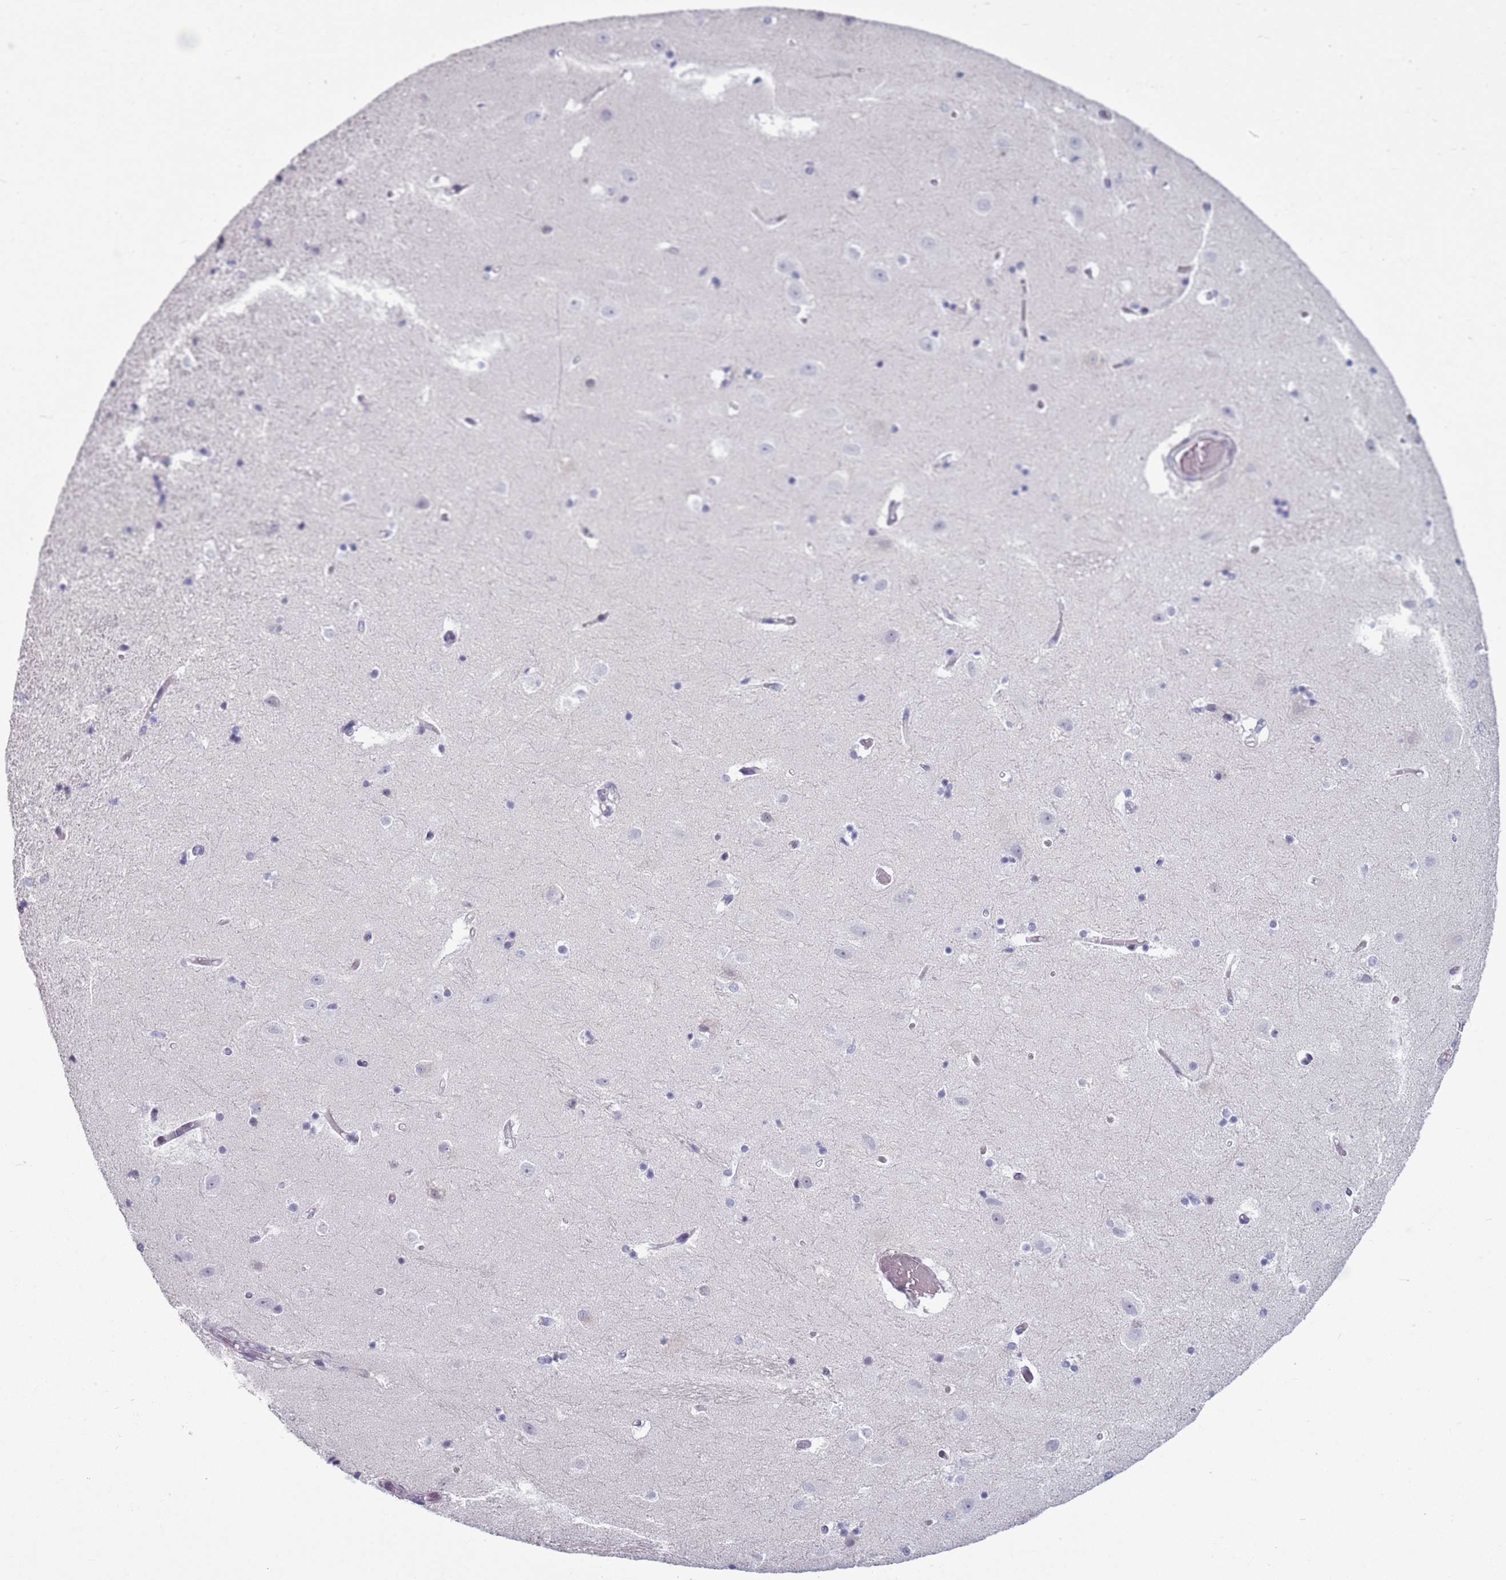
{"staining": {"intensity": "negative", "quantity": "none", "location": "none"}, "tissue": "hippocampus", "cell_type": "Glial cells", "image_type": "normal", "snomed": [{"axis": "morphology", "description": "Normal tissue, NOS"}, {"axis": "topography", "description": "Hippocampus"}], "caption": "Glial cells show no significant positivity in normal hippocampus.", "gene": "ZKSCAN2", "patient": {"sex": "female", "age": 52}}